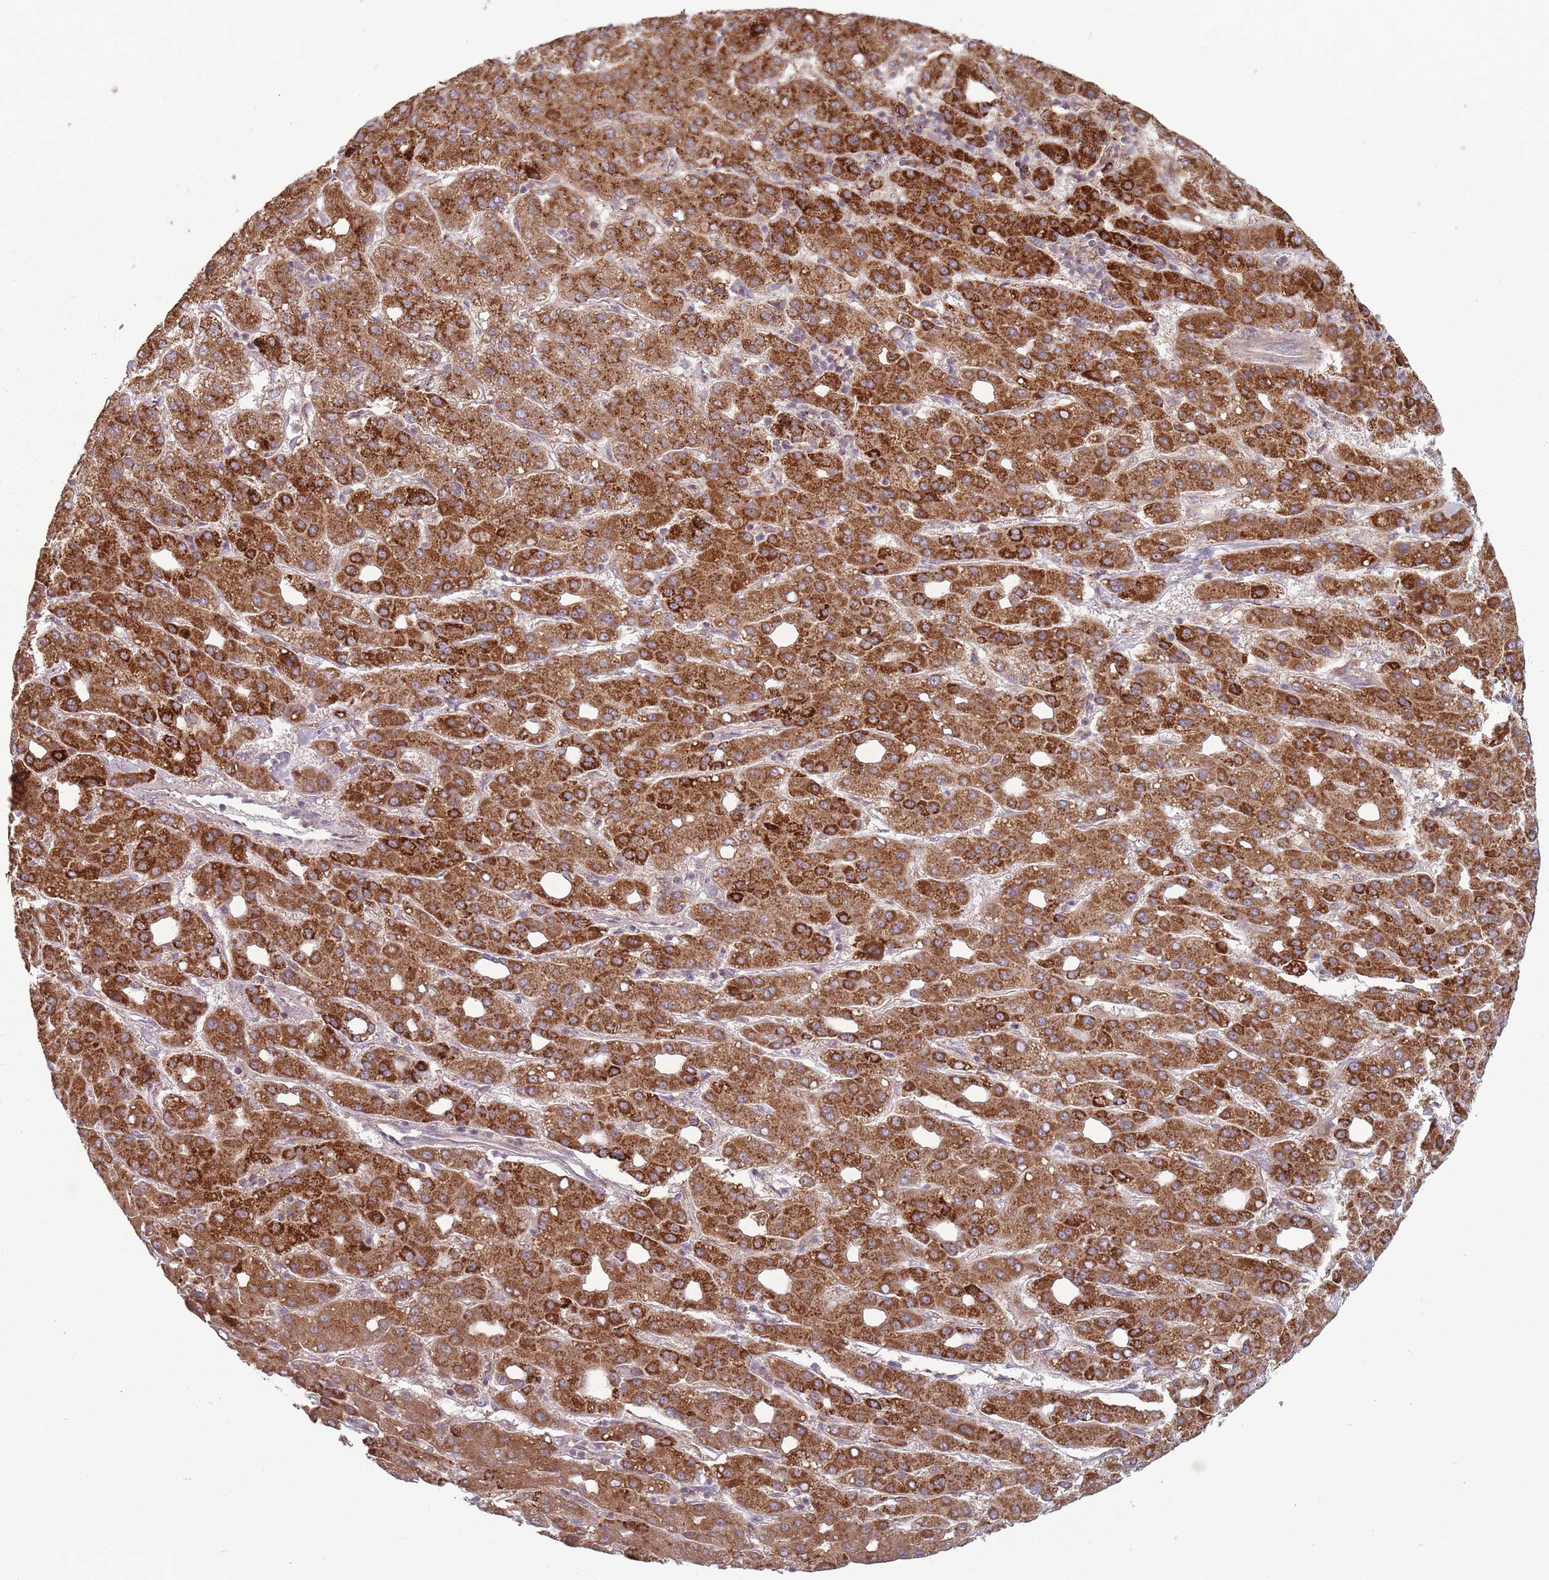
{"staining": {"intensity": "strong", "quantity": ">75%", "location": "cytoplasmic/membranous"}, "tissue": "liver cancer", "cell_type": "Tumor cells", "image_type": "cancer", "snomed": [{"axis": "morphology", "description": "Carcinoma, Hepatocellular, NOS"}, {"axis": "topography", "description": "Liver"}], "caption": "Protein staining exhibits strong cytoplasmic/membranous positivity in about >75% of tumor cells in liver cancer (hepatocellular carcinoma).", "gene": "OR10Q1", "patient": {"sex": "male", "age": 65}}